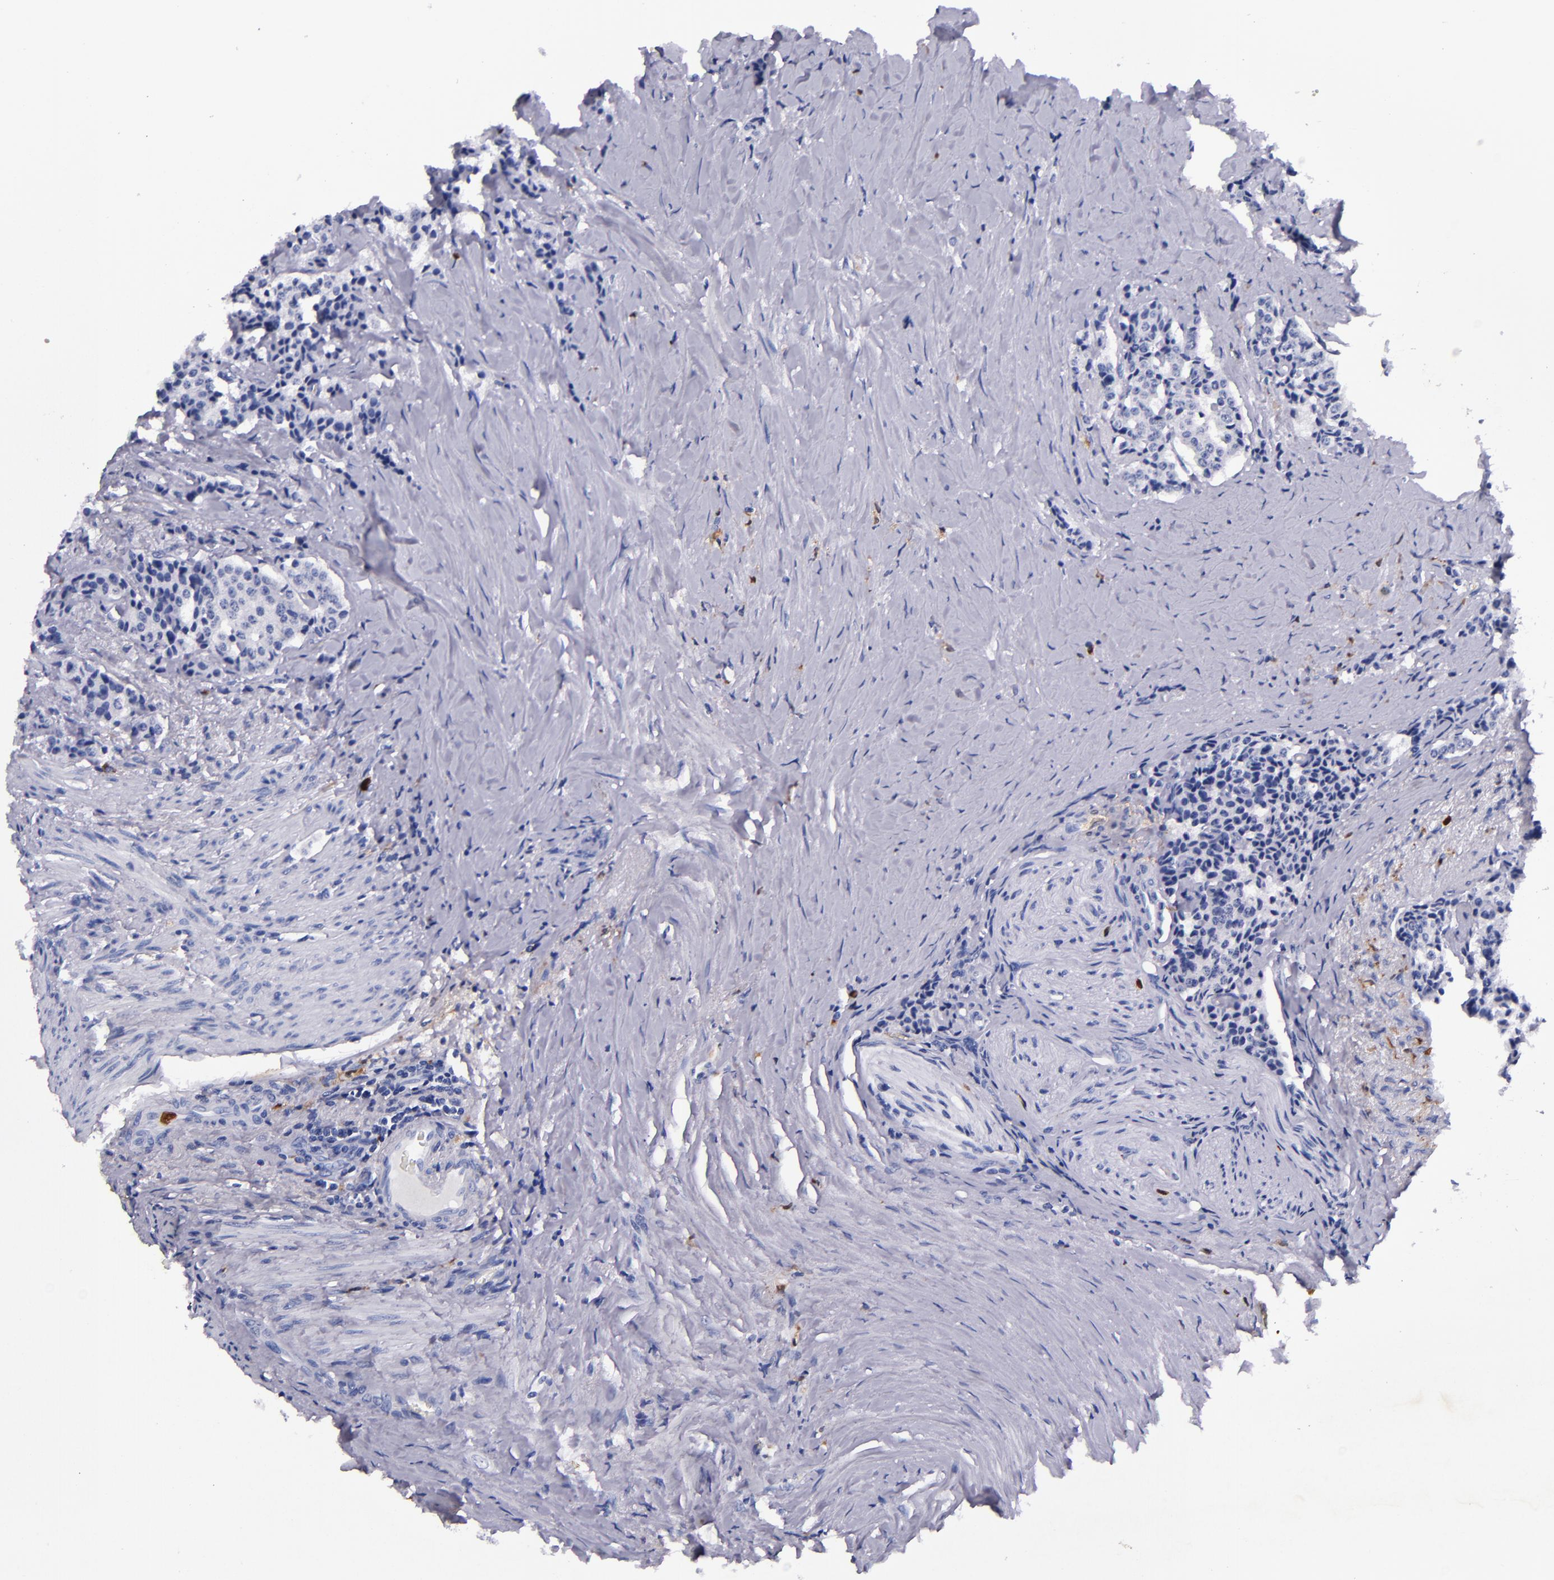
{"staining": {"intensity": "negative", "quantity": "none", "location": "none"}, "tissue": "carcinoid", "cell_type": "Tumor cells", "image_type": "cancer", "snomed": [{"axis": "morphology", "description": "Carcinoid, malignant, NOS"}, {"axis": "topography", "description": "Colon"}], "caption": "Immunohistochemistry of human carcinoid exhibits no positivity in tumor cells.", "gene": "S100A8", "patient": {"sex": "female", "age": 61}}